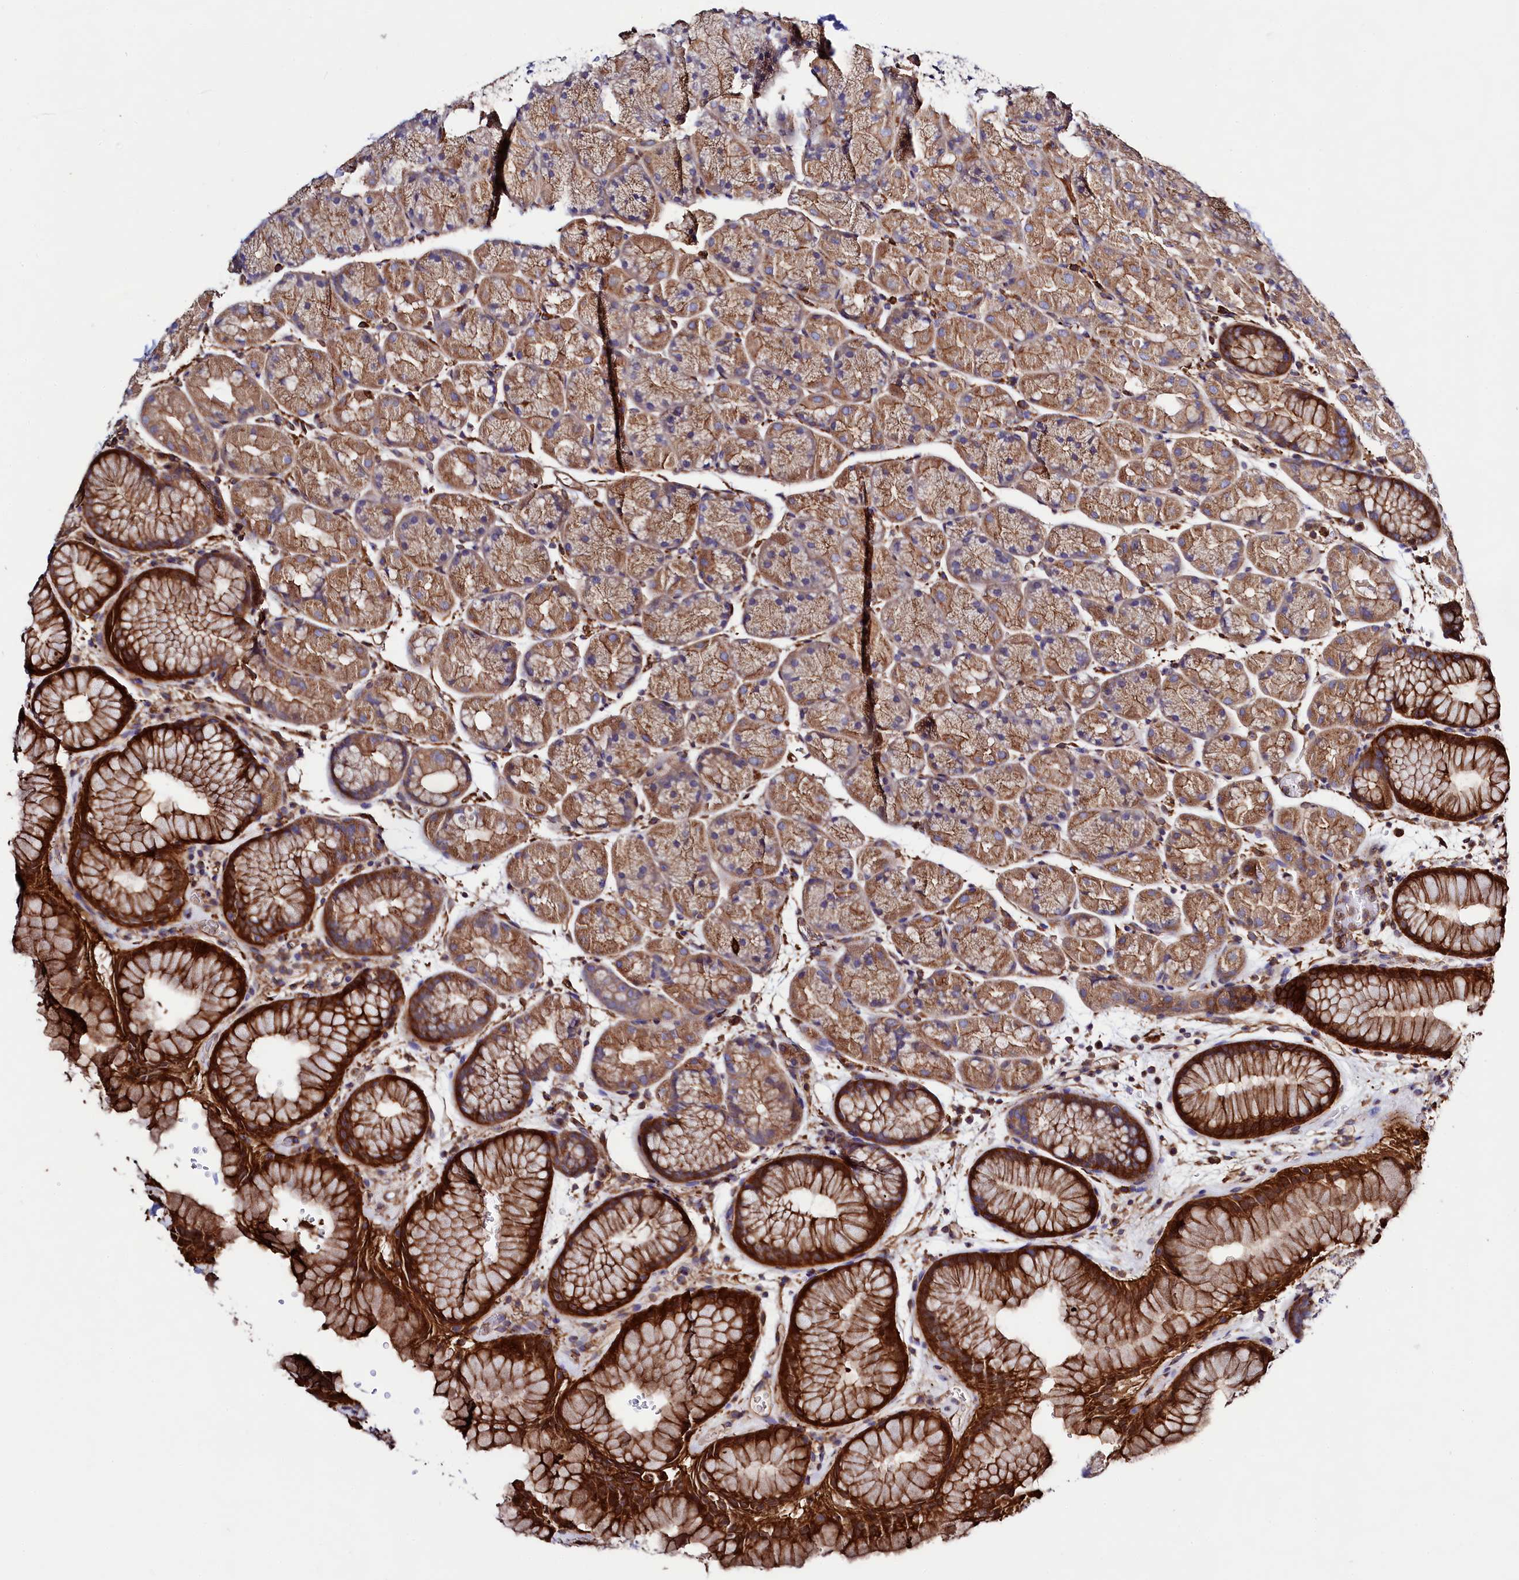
{"staining": {"intensity": "strong", "quantity": ">75%", "location": "cytoplasmic/membranous"}, "tissue": "stomach", "cell_type": "Glandular cells", "image_type": "normal", "snomed": [{"axis": "morphology", "description": "Normal tissue, NOS"}, {"axis": "topography", "description": "Stomach, upper"}, {"axis": "topography", "description": "Stomach, lower"}], "caption": "Benign stomach was stained to show a protein in brown. There is high levels of strong cytoplasmic/membranous positivity in approximately >75% of glandular cells.", "gene": "STAMBPL1", "patient": {"sex": "male", "age": 67}}